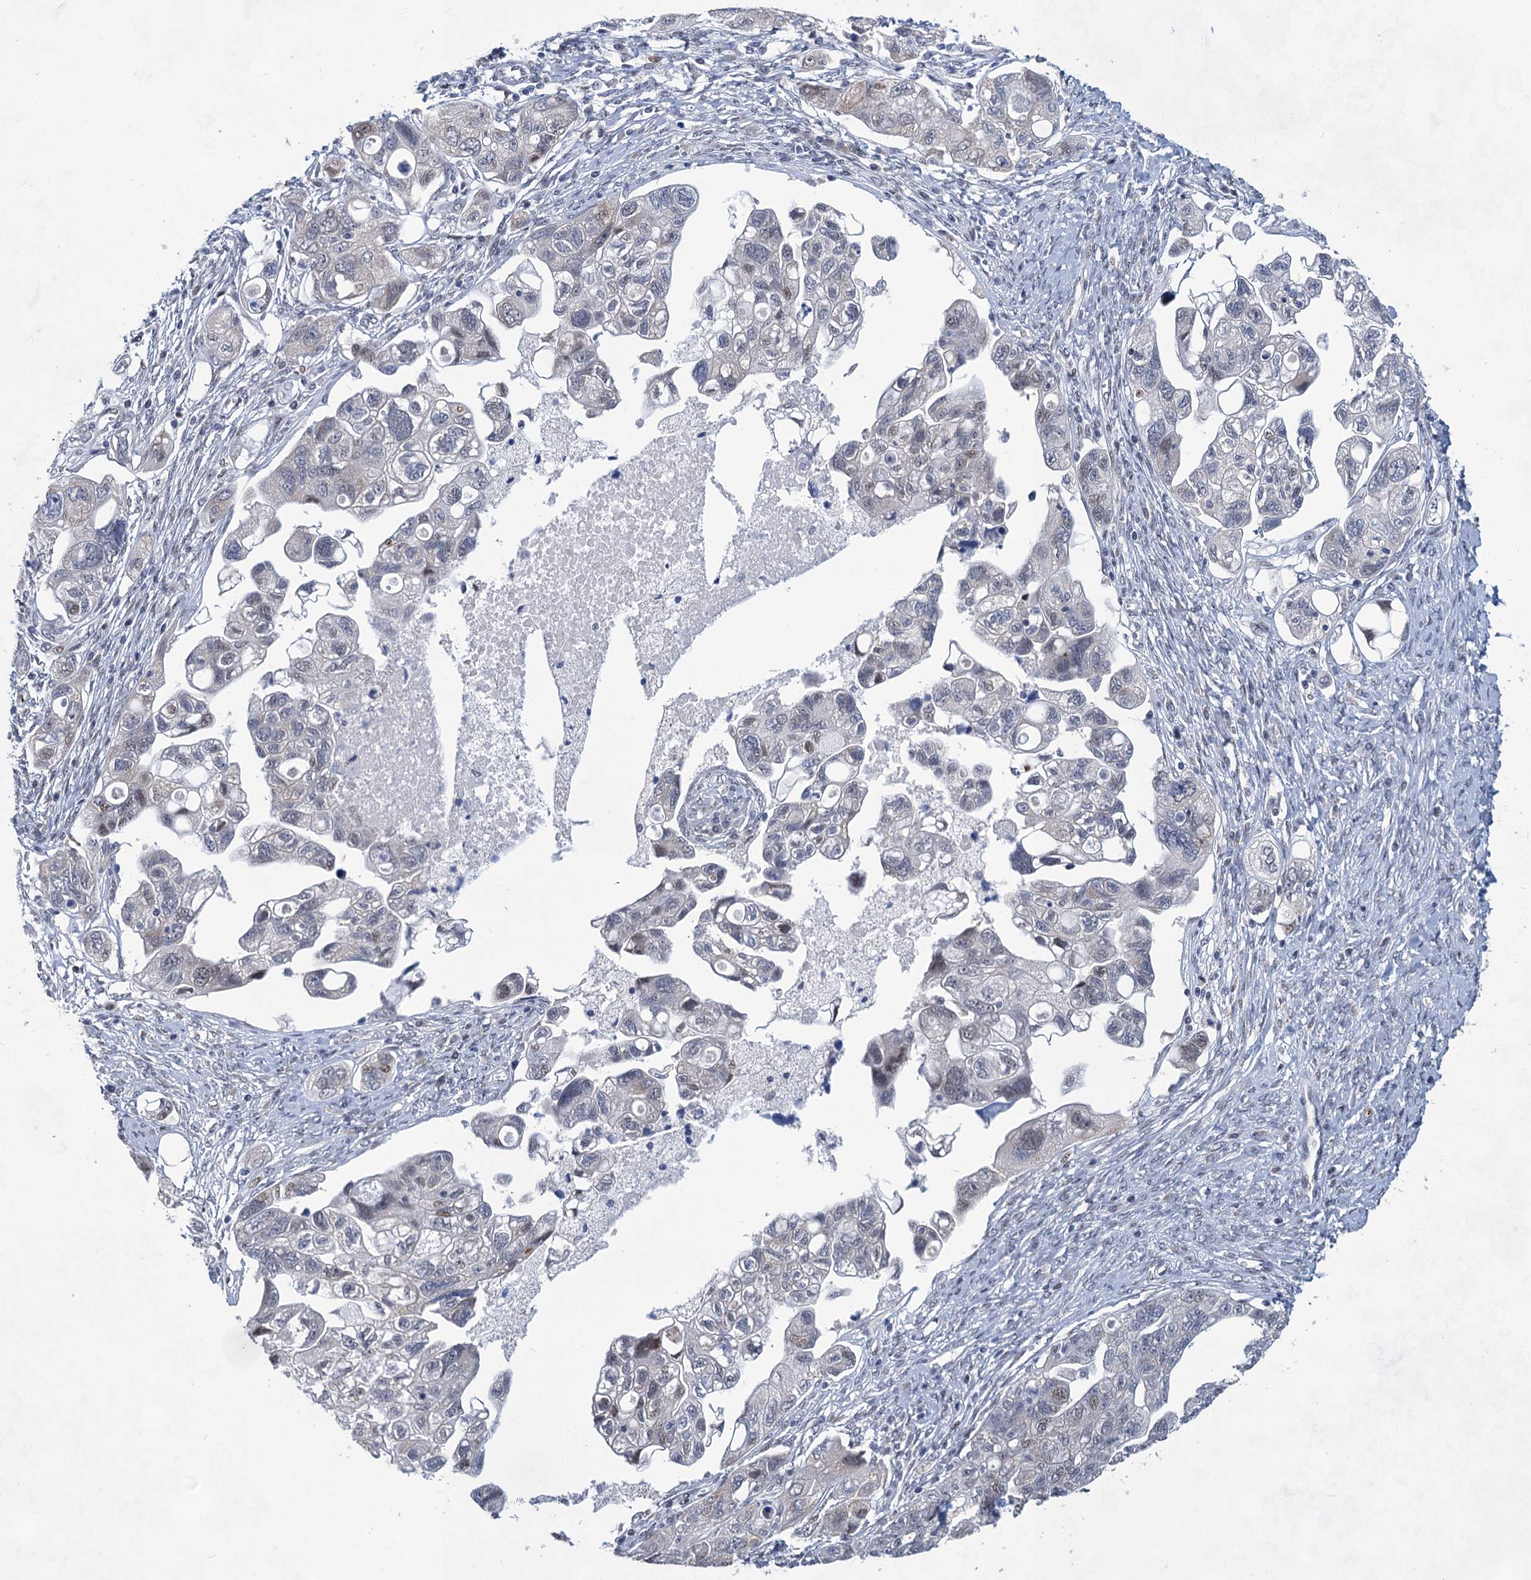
{"staining": {"intensity": "weak", "quantity": "<25%", "location": "nuclear"}, "tissue": "ovarian cancer", "cell_type": "Tumor cells", "image_type": "cancer", "snomed": [{"axis": "morphology", "description": "Carcinoma, NOS"}, {"axis": "morphology", "description": "Cystadenocarcinoma, serous, NOS"}, {"axis": "topography", "description": "Ovary"}], "caption": "This histopathology image is of ovarian cancer (serous cystadenocarcinoma) stained with immunohistochemistry to label a protein in brown with the nuclei are counter-stained blue. There is no positivity in tumor cells.", "gene": "MON2", "patient": {"sex": "female", "age": 69}}